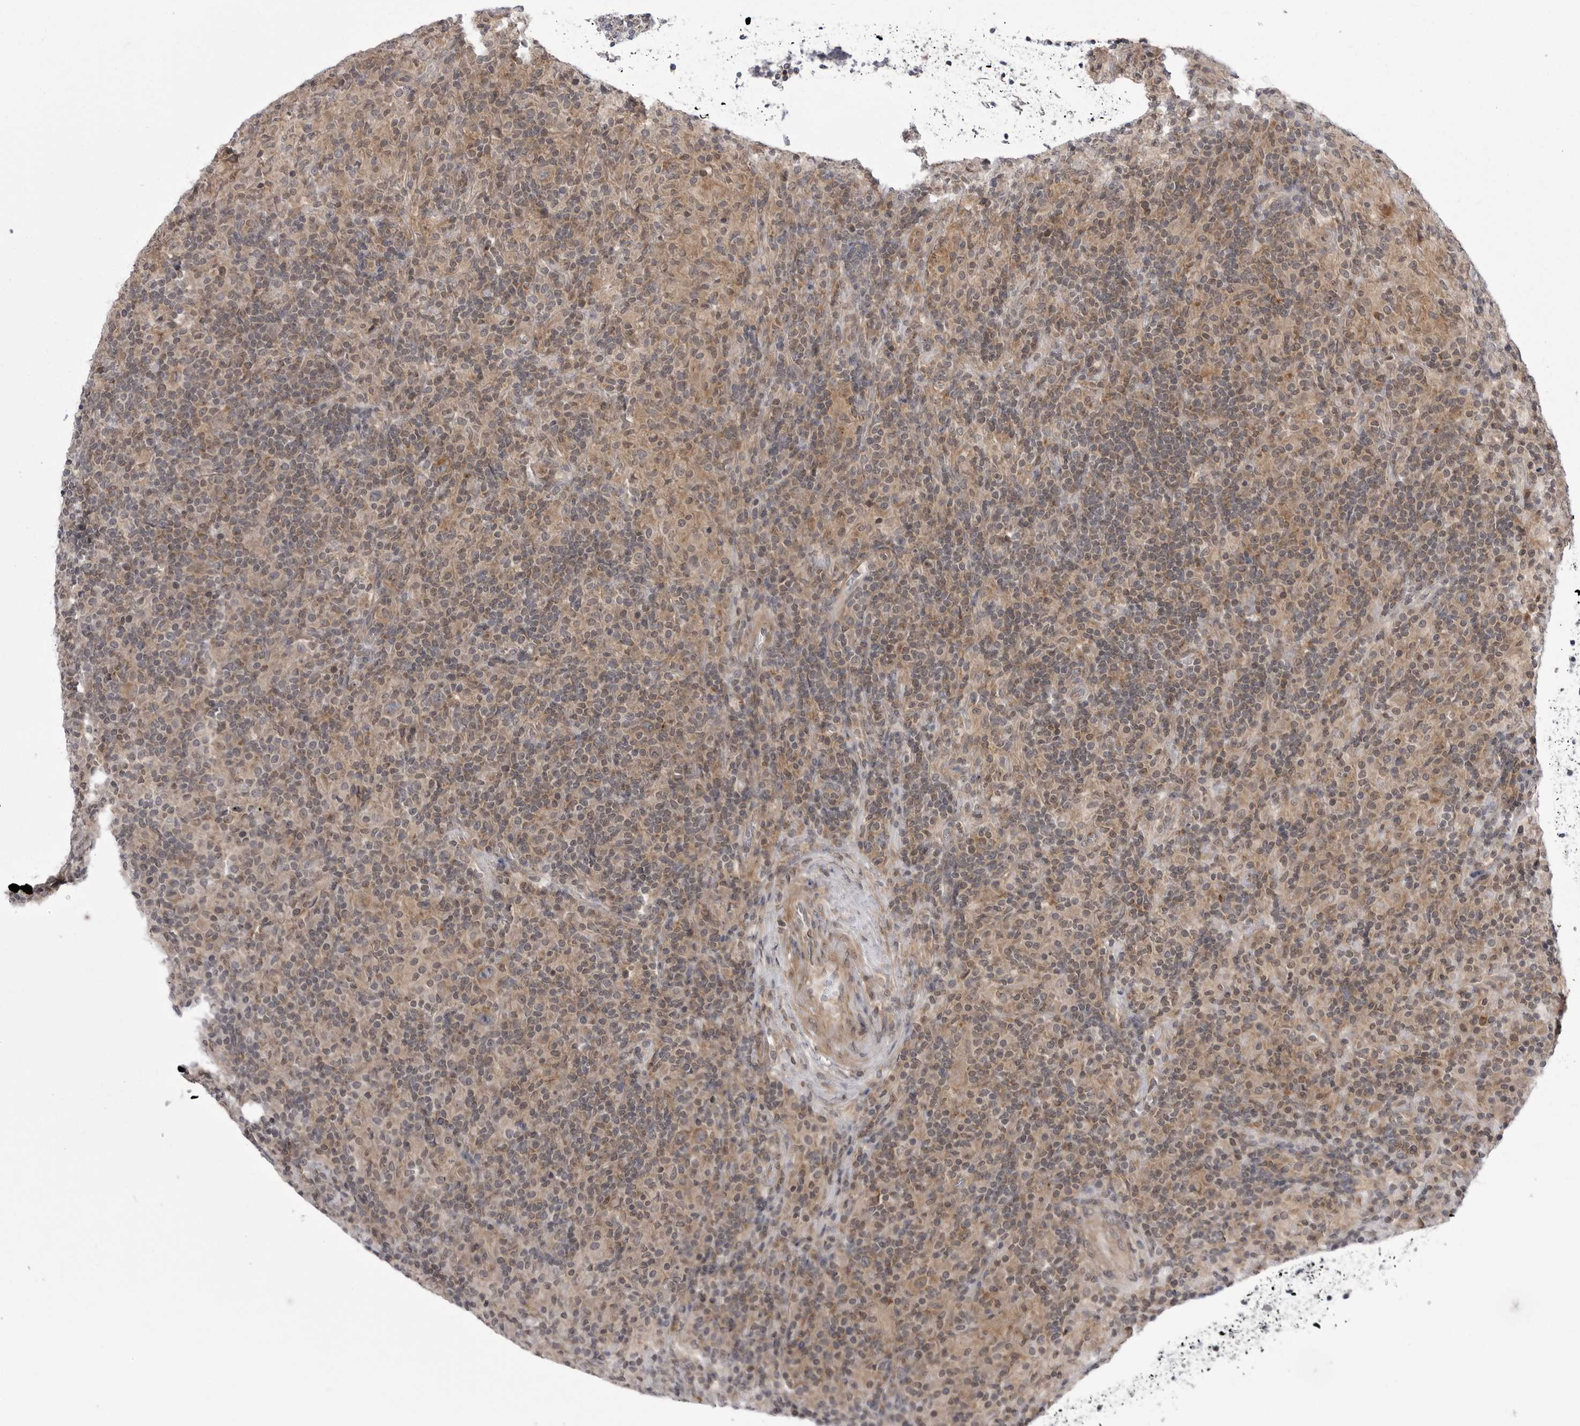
{"staining": {"intensity": "weak", "quantity": "25%-75%", "location": "cytoplasmic/membranous"}, "tissue": "lymphoma", "cell_type": "Tumor cells", "image_type": "cancer", "snomed": [{"axis": "morphology", "description": "Hodgkin's disease, NOS"}, {"axis": "topography", "description": "Lymph node"}], "caption": "Human Hodgkin's disease stained with a brown dye demonstrates weak cytoplasmic/membranous positive expression in about 25%-75% of tumor cells.", "gene": "CCDC18", "patient": {"sex": "male", "age": 70}}